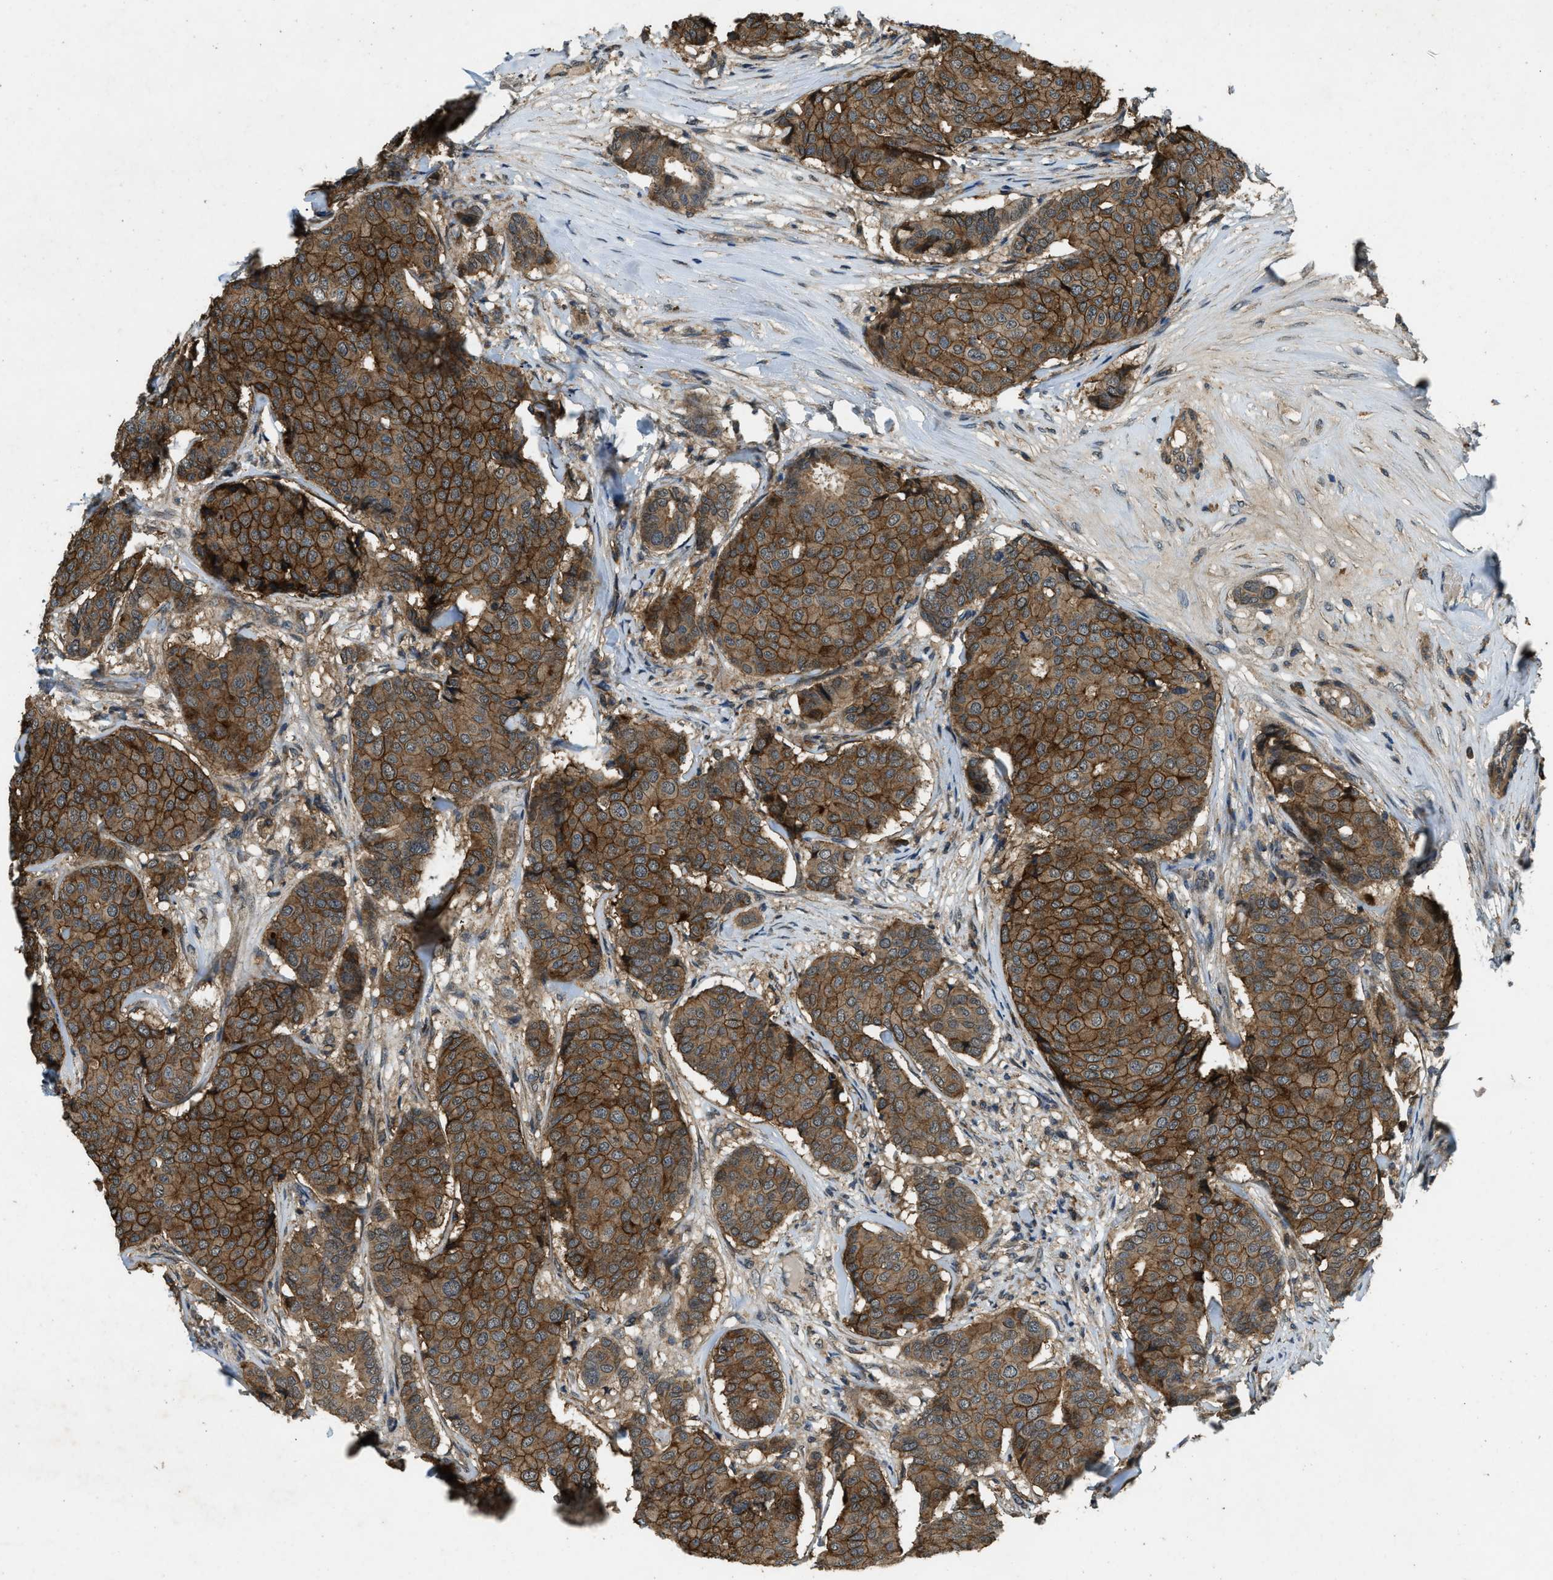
{"staining": {"intensity": "moderate", "quantity": ">75%", "location": "cytoplasmic/membranous"}, "tissue": "breast cancer", "cell_type": "Tumor cells", "image_type": "cancer", "snomed": [{"axis": "morphology", "description": "Duct carcinoma"}, {"axis": "topography", "description": "Breast"}], "caption": "This photomicrograph shows breast infiltrating ductal carcinoma stained with IHC to label a protein in brown. The cytoplasmic/membranous of tumor cells show moderate positivity for the protein. Nuclei are counter-stained blue.", "gene": "ATP8B1", "patient": {"sex": "female", "age": 75}}